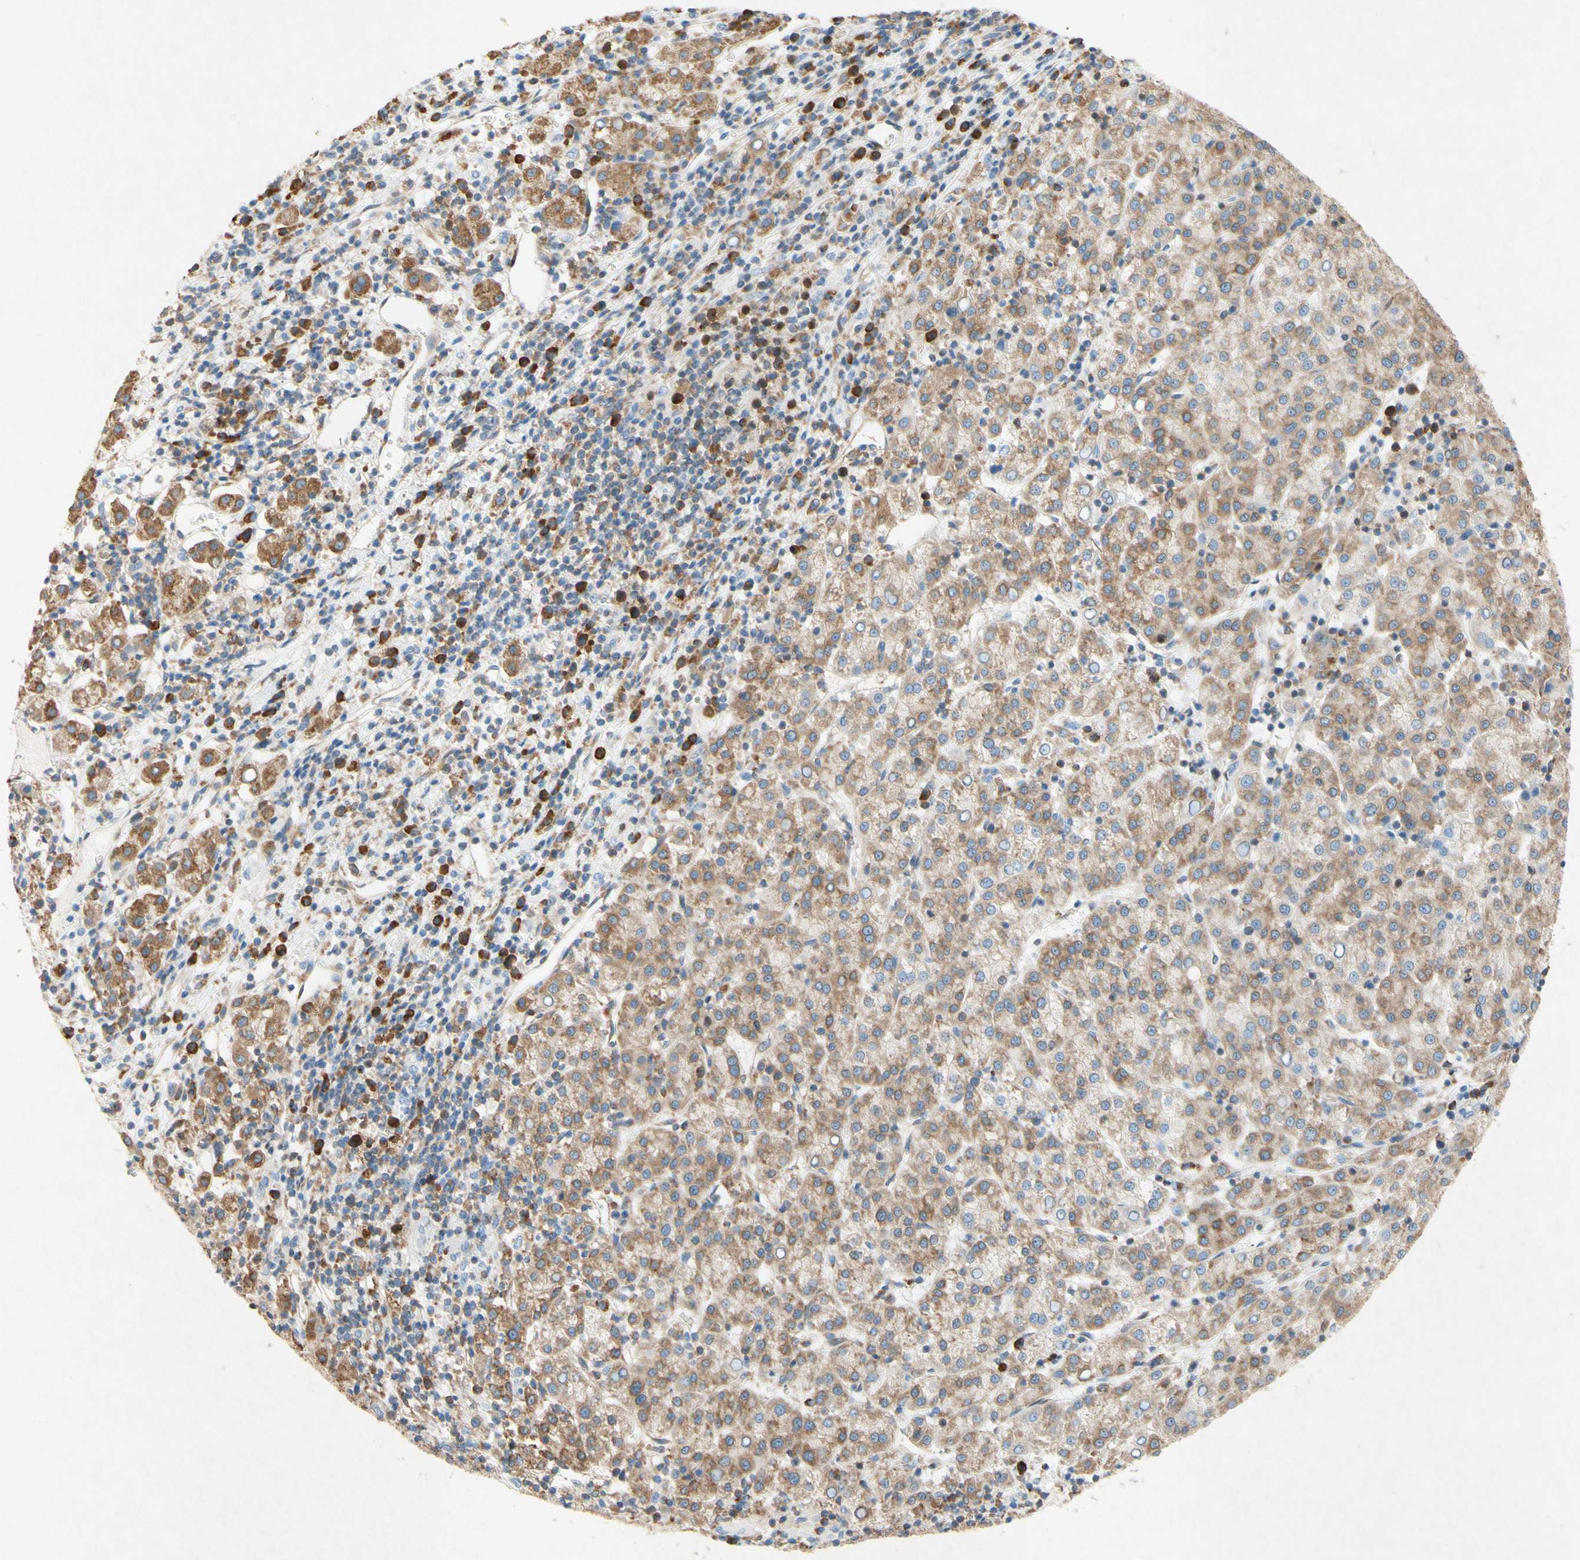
{"staining": {"intensity": "moderate", "quantity": ">75%", "location": "cytoplasmic/membranous"}, "tissue": "liver cancer", "cell_type": "Tumor cells", "image_type": "cancer", "snomed": [{"axis": "morphology", "description": "Carcinoma, Hepatocellular, NOS"}, {"axis": "topography", "description": "Liver"}], "caption": "Immunohistochemical staining of human liver cancer (hepatocellular carcinoma) reveals medium levels of moderate cytoplasmic/membranous protein staining in about >75% of tumor cells. Using DAB (3,3'-diaminobenzidine) (brown) and hematoxylin (blue) stains, captured at high magnification using brightfield microscopy.", "gene": "PABPC1", "patient": {"sex": "female", "age": 58}}